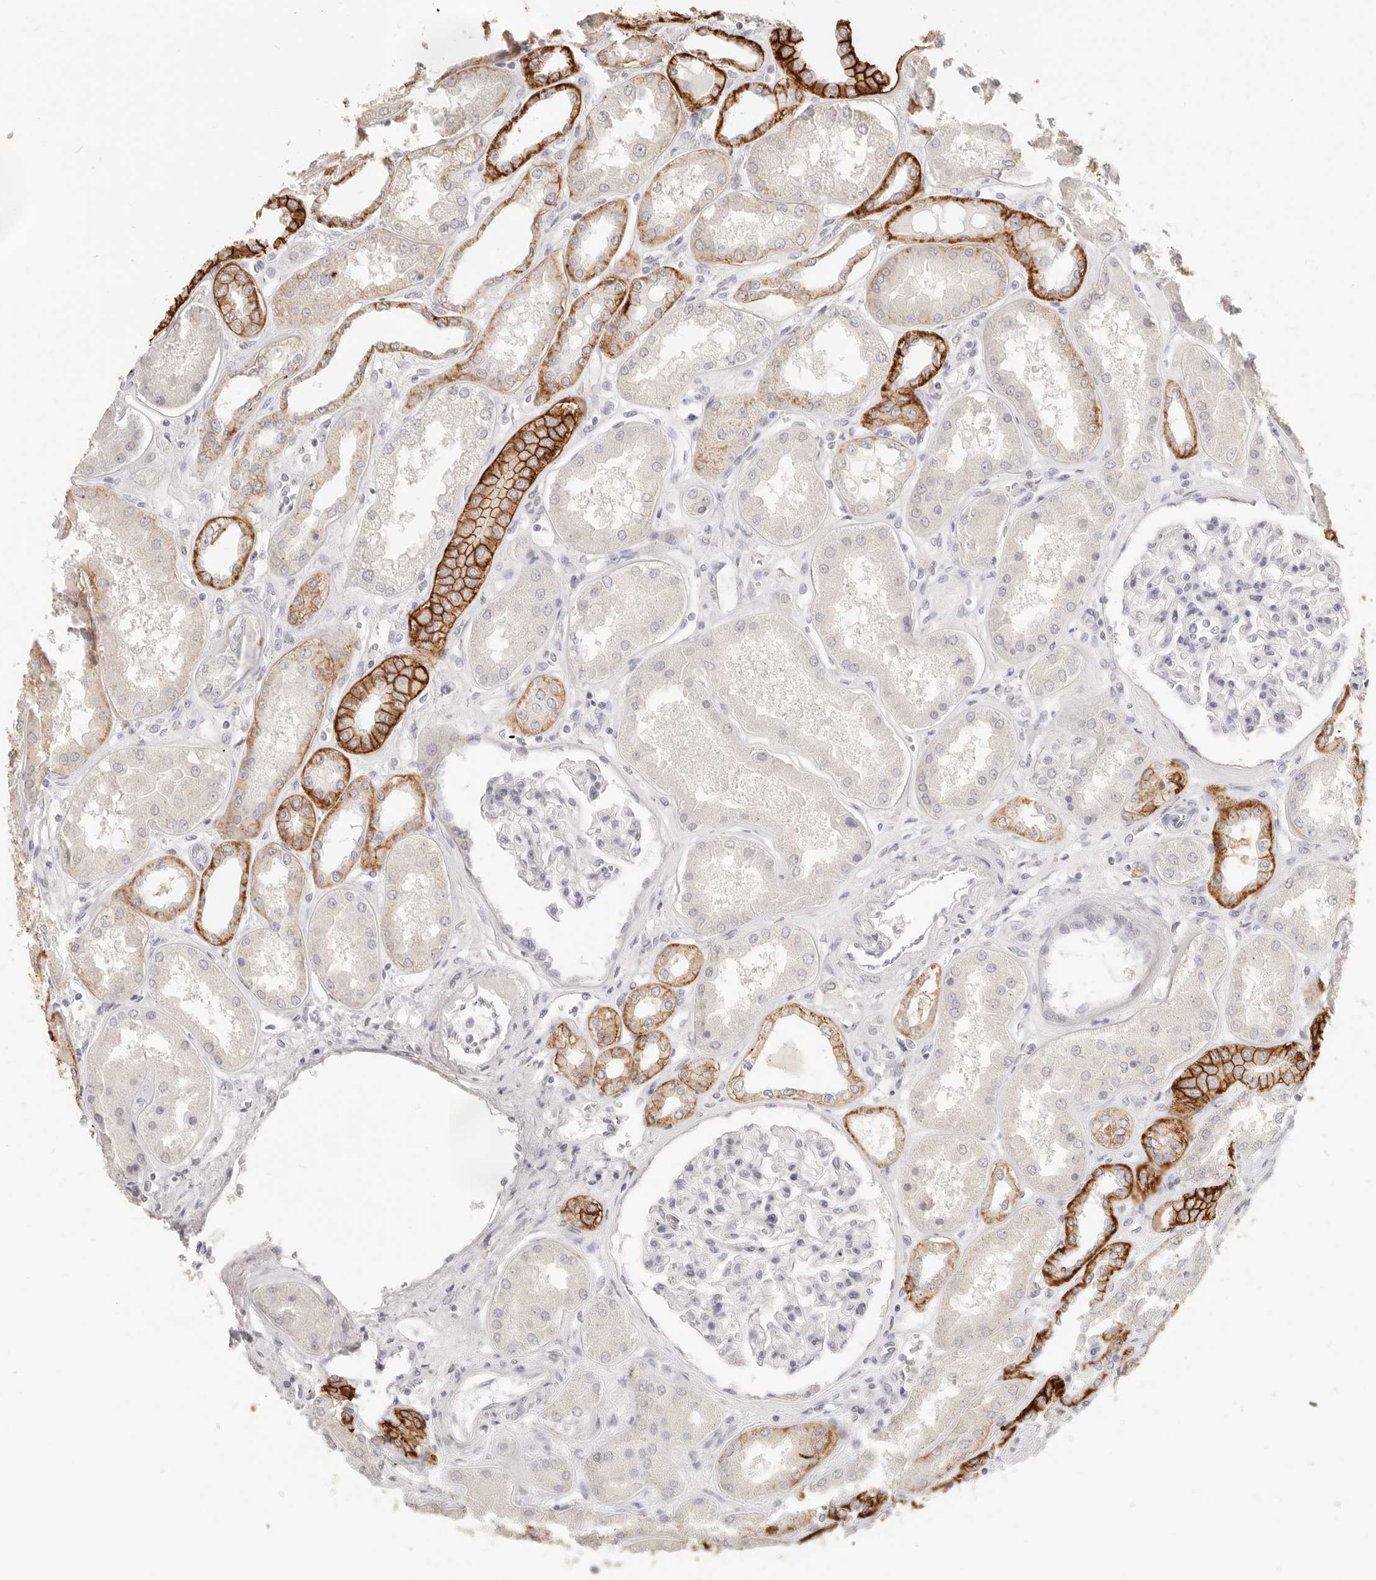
{"staining": {"intensity": "negative", "quantity": "none", "location": "none"}, "tissue": "kidney", "cell_type": "Cells in glomeruli", "image_type": "normal", "snomed": [{"axis": "morphology", "description": "Normal tissue, NOS"}, {"axis": "topography", "description": "Kidney"}], "caption": "The micrograph demonstrates no staining of cells in glomeruli in unremarkable kidney.", "gene": "EPCAM", "patient": {"sex": "female", "age": 56}}